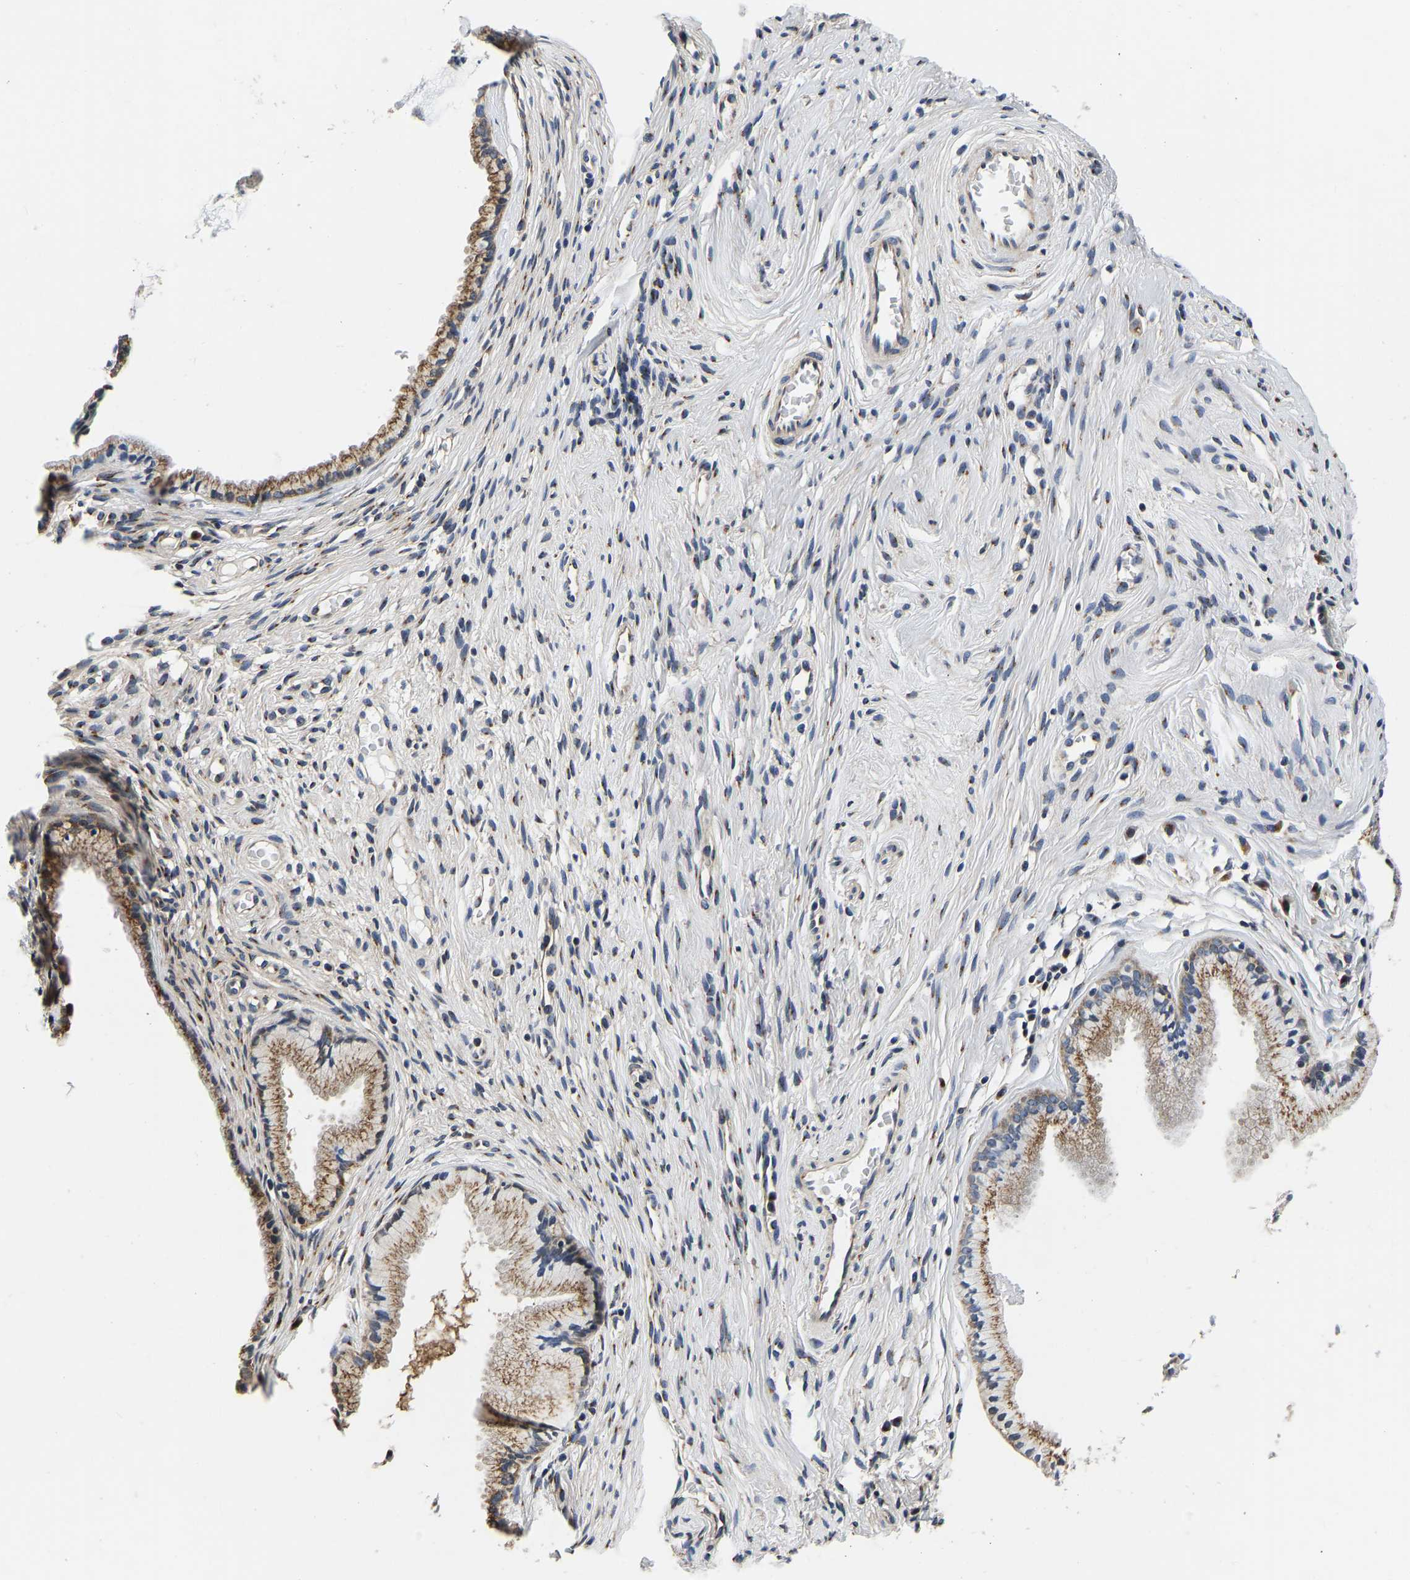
{"staining": {"intensity": "moderate", "quantity": ">75%", "location": "cytoplasmic/membranous"}, "tissue": "cervix", "cell_type": "Glandular cells", "image_type": "normal", "snomed": [{"axis": "morphology", "description": "Normal tissue, NOS"}, {"axis": "topography", "description": "Cervix"}], "caption": "A brown stain highlights moderate cytoplasmic/membranous expression of a protein in glandular cells of benign cervix. The protein of interest is shown in brown color, while the nuclei are stained blue.", "gene": "RABAC1", "patient": {"sex": "female", "age": 77}}